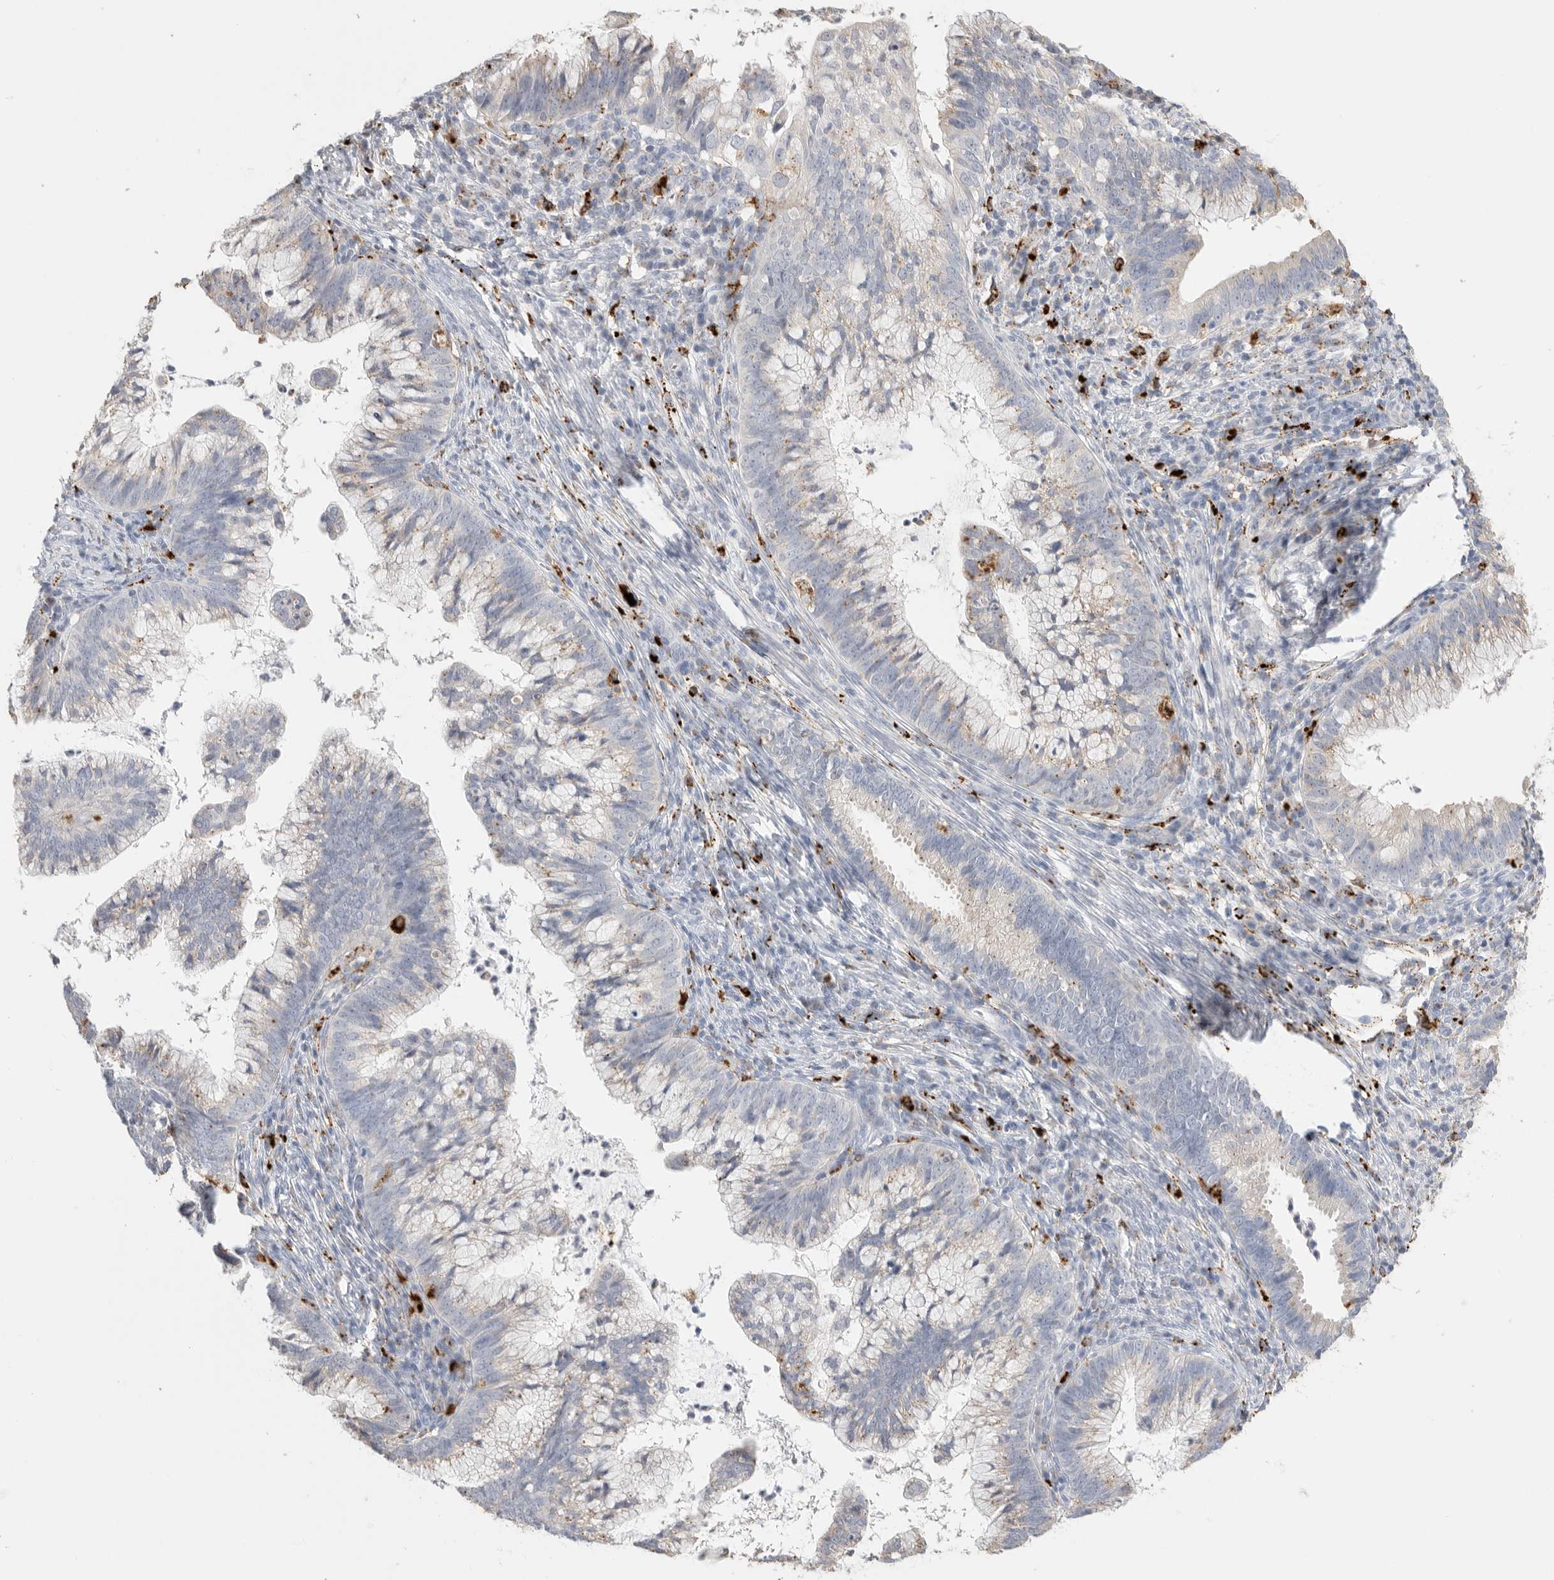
{"staining": {"intensity": "weak", "quantity": "25%-75%", "location": "cytoplasmic/membranous"}, "tissue": "cervical cancer", "cell_type": "Tumor cells", "image_type": "cancer", "snomed": [{"axis": "morphology", "description": "Adenocarcinoma, NOS"}, {"axis": "topography", "description": "Cervix"}], "caption": "Human cervical cancer stained with a protein marker reveals weak staining in tumor cells.", "gene": "GGH", "patient": {"sex": "female", "age": 36}}